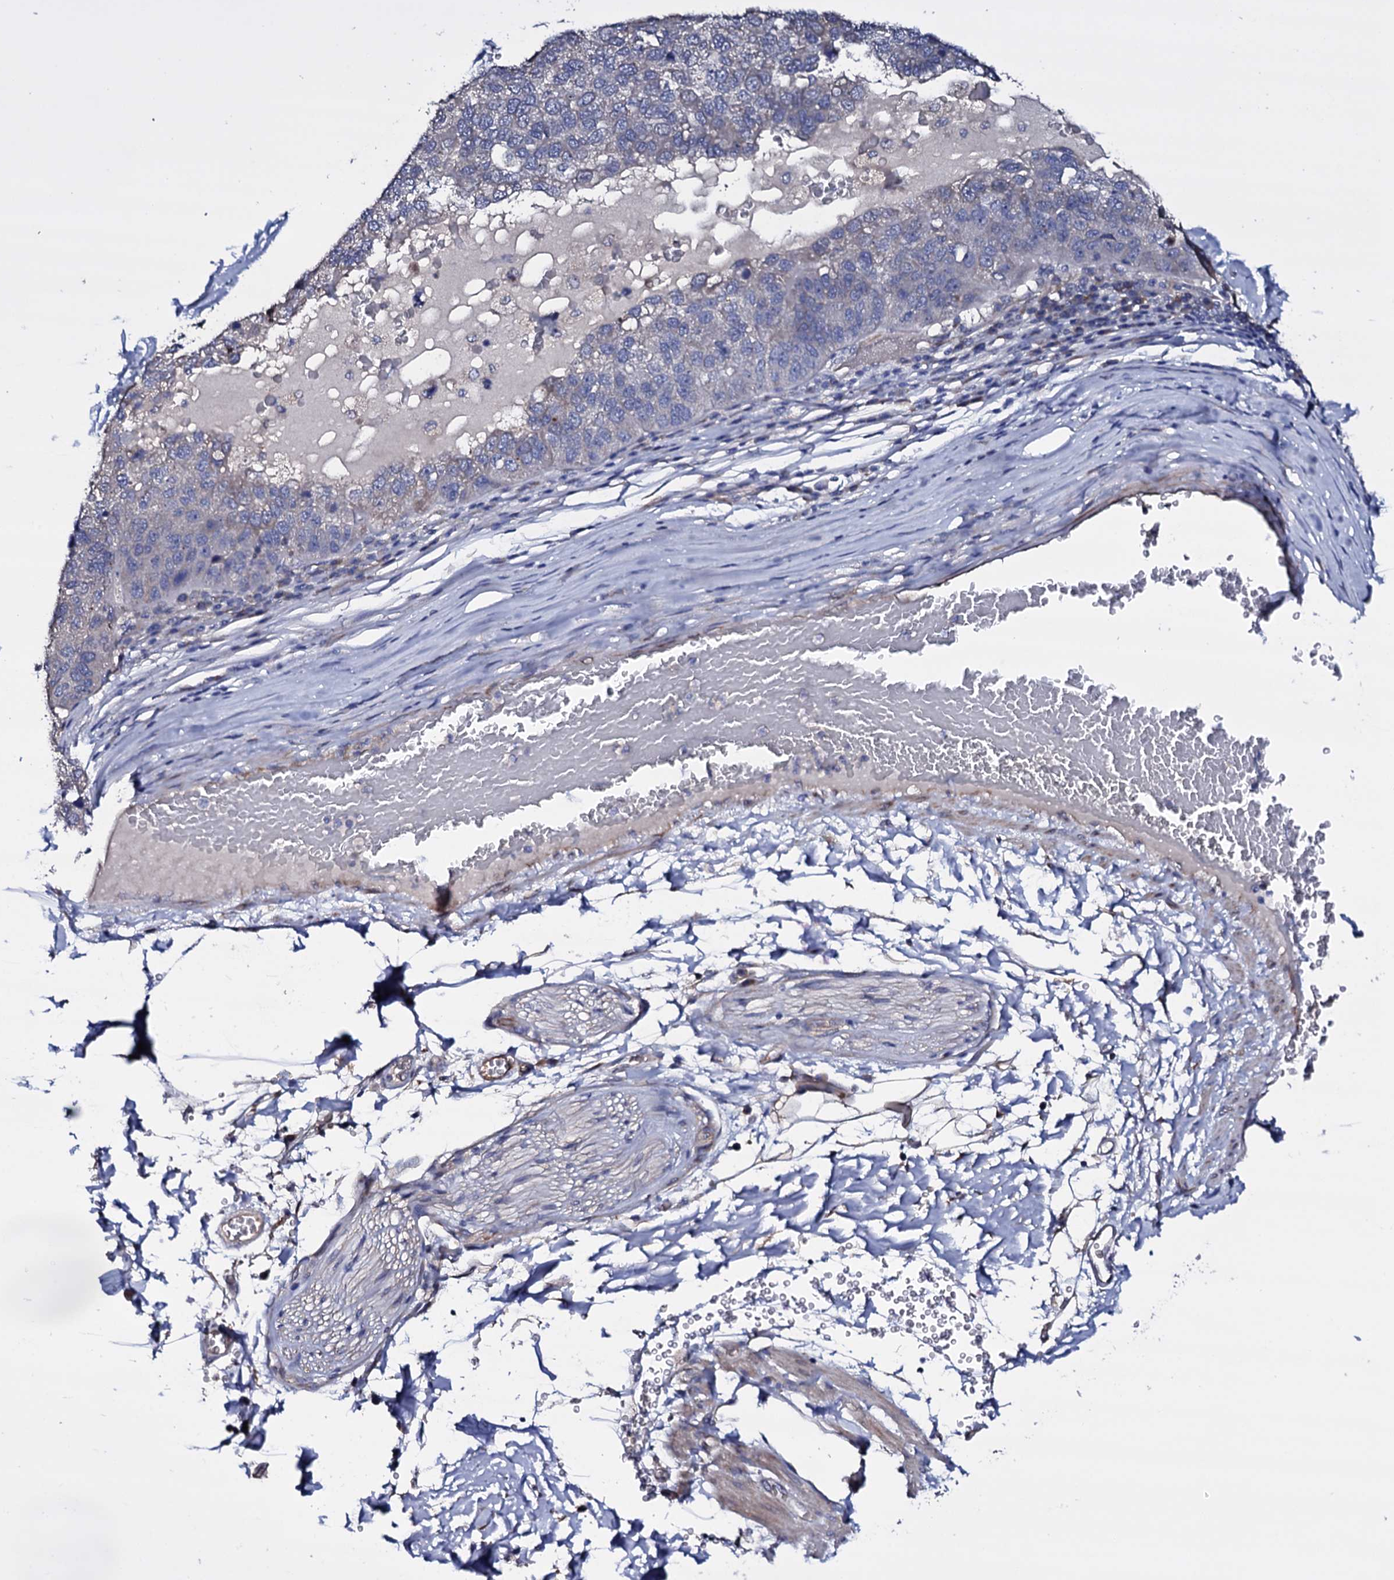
{"staining": {"intensity": "negative", "quantity": "none", "location": "none"}, "tissue": "pancreatic cancer", "cell_type": "Tumor cells", "image_type": "cancer", "snomed": [{"axis": "morphology", "description": "Adenocarcinoma, NOS"}, {"axis": "topography", "description": "Pancreas"}], "caption": "The IHC photomicrograph has no significant expression in tumor cells of adenocarcinoma (pancreatic) tissue.", "gene": "BCL2L14", "patient": {"sex": "female", "age": 61}}